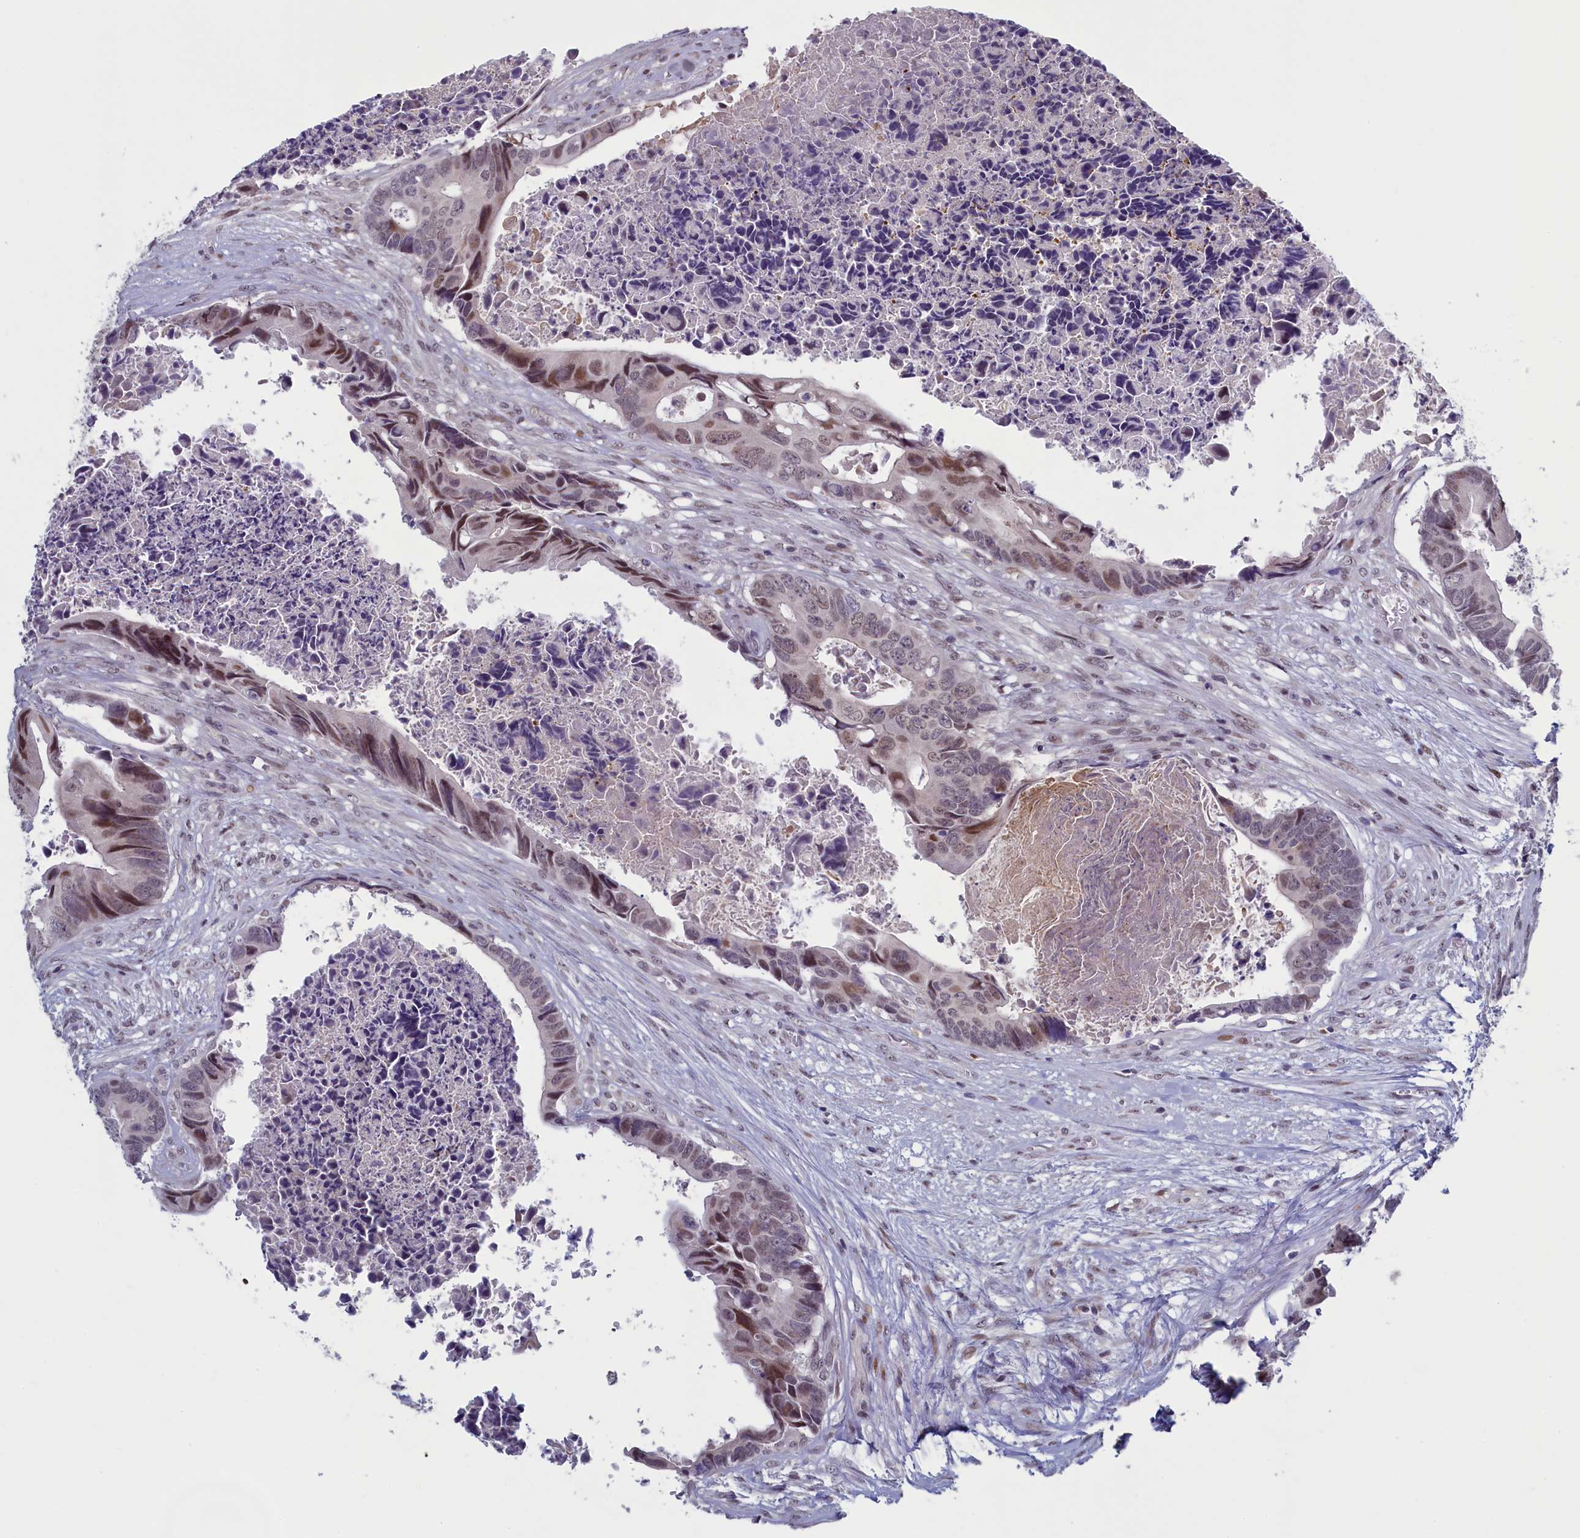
{"staining": {"intensity": "moderate", "quantity": "<25%", "location": "nuclear"}, "tissue": "colorectal cancer", "cell_type": "Tumor cells", "image_type": "cancer", "snomed": [{"axis": "morphology", "description": "Adenocarcinoma, NOS"}, {"axis": "topography", "description": "Rectum"}], "caption": "Colorectal cancer (adenocarcinoma) stained for a protein displays moderate nuclear positivity in tumor cells.", "gene": "ATF7IP2", "patient": {"sex": "female", "age": 78}}